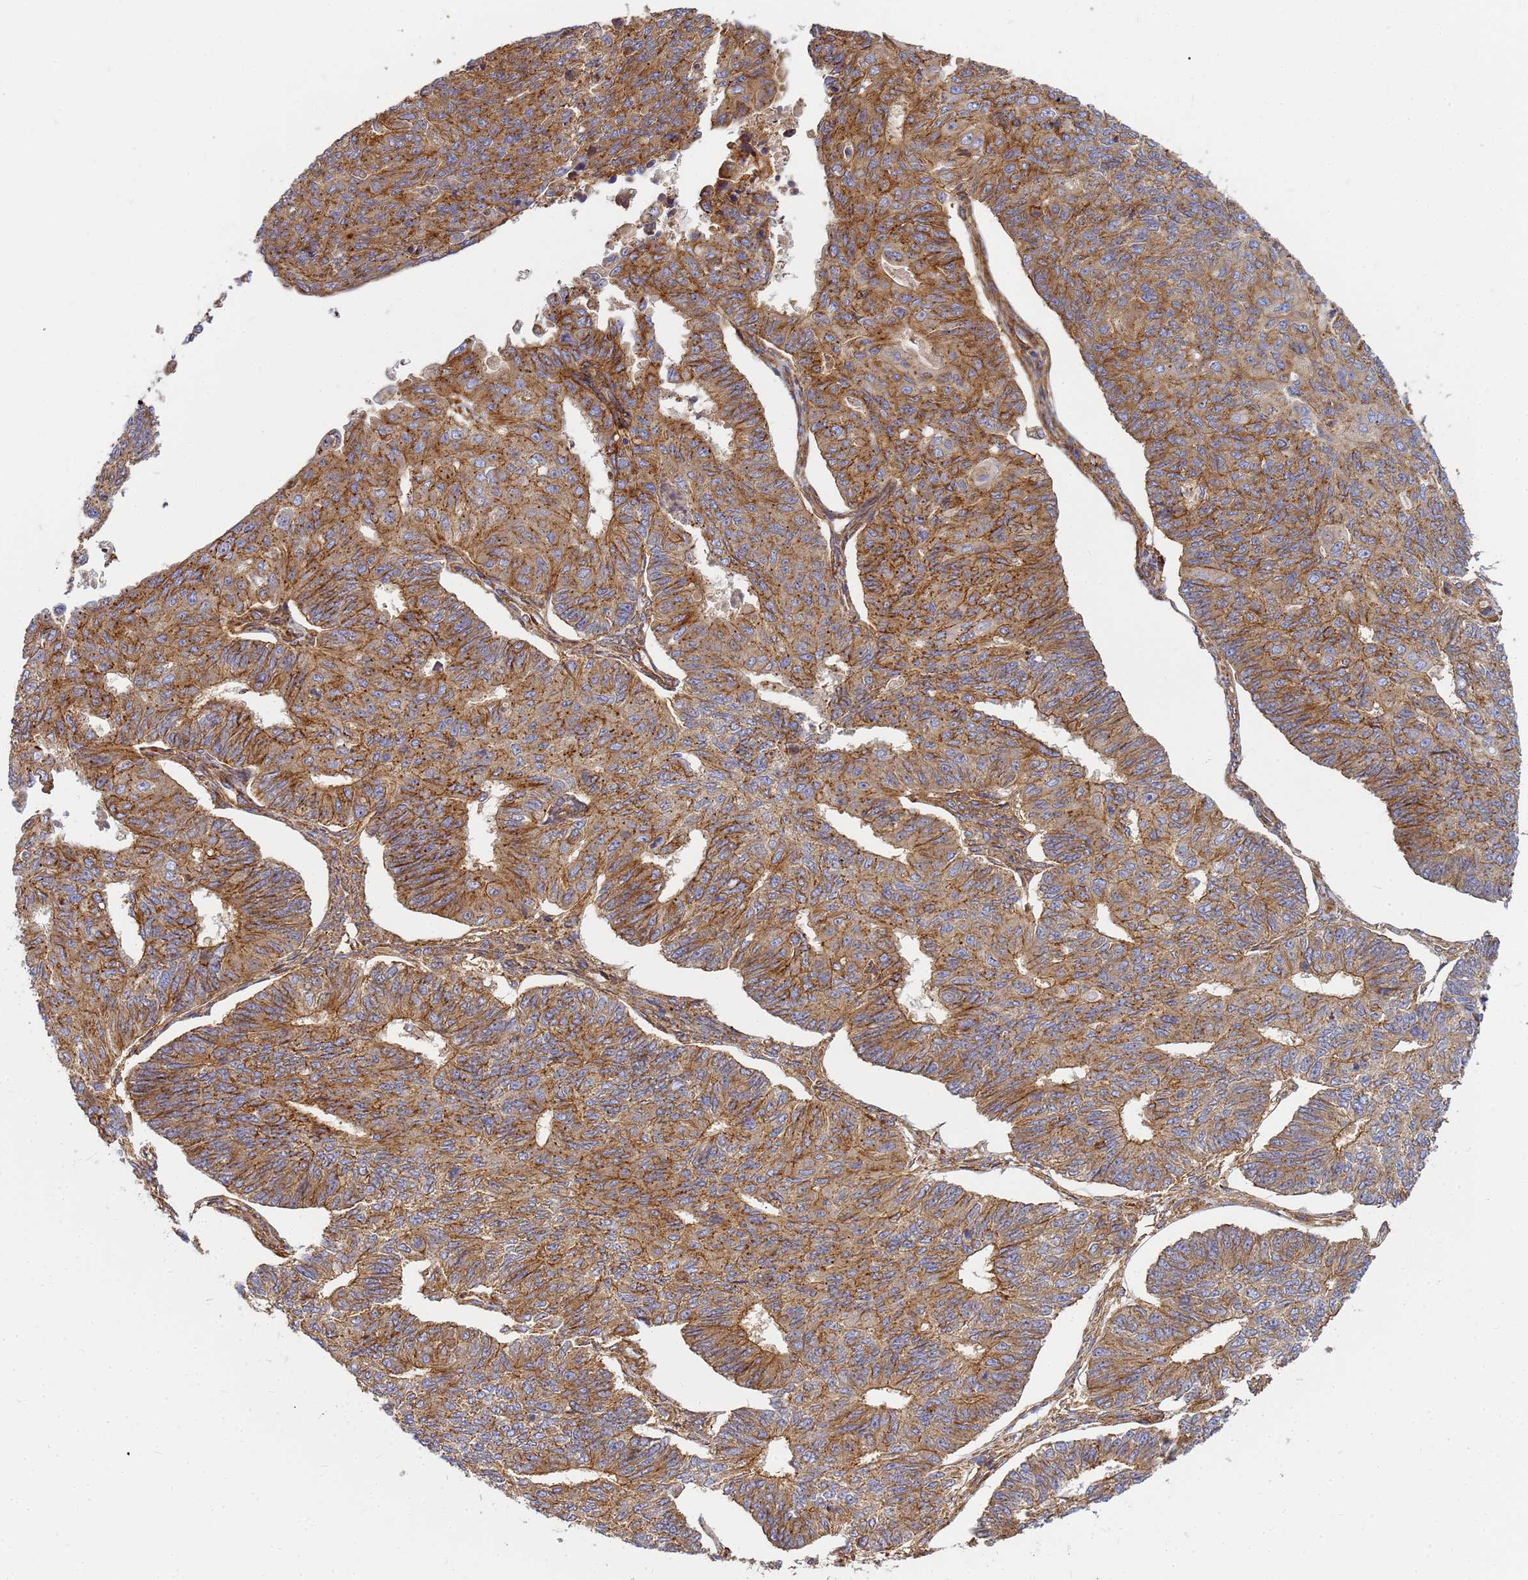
{"staining": {"intensity": "moderate", "quantity": ">75%", "location": "cytoplasmic/membranous"}, "tissue": "endometrial cancer", "cell_type": "Tumor cells", "image_type": "cancer", "snomed": [{"axis": "morphology", "description": "Adenocarcinoma, NOS"}, {"axis": "topography", "description": "Endometrium"}], "caption": "Immunohistochemistry histopathology image of human endometrial cancer (adenocarcinoma) stained for a protein (brown), which demonstrates medium levels of moderate cytoplasmic/membranous positivity in approximately >75% of tumor cells.", "gene": "C2CD5", "patient": {"sex": "female", "age": 32}}